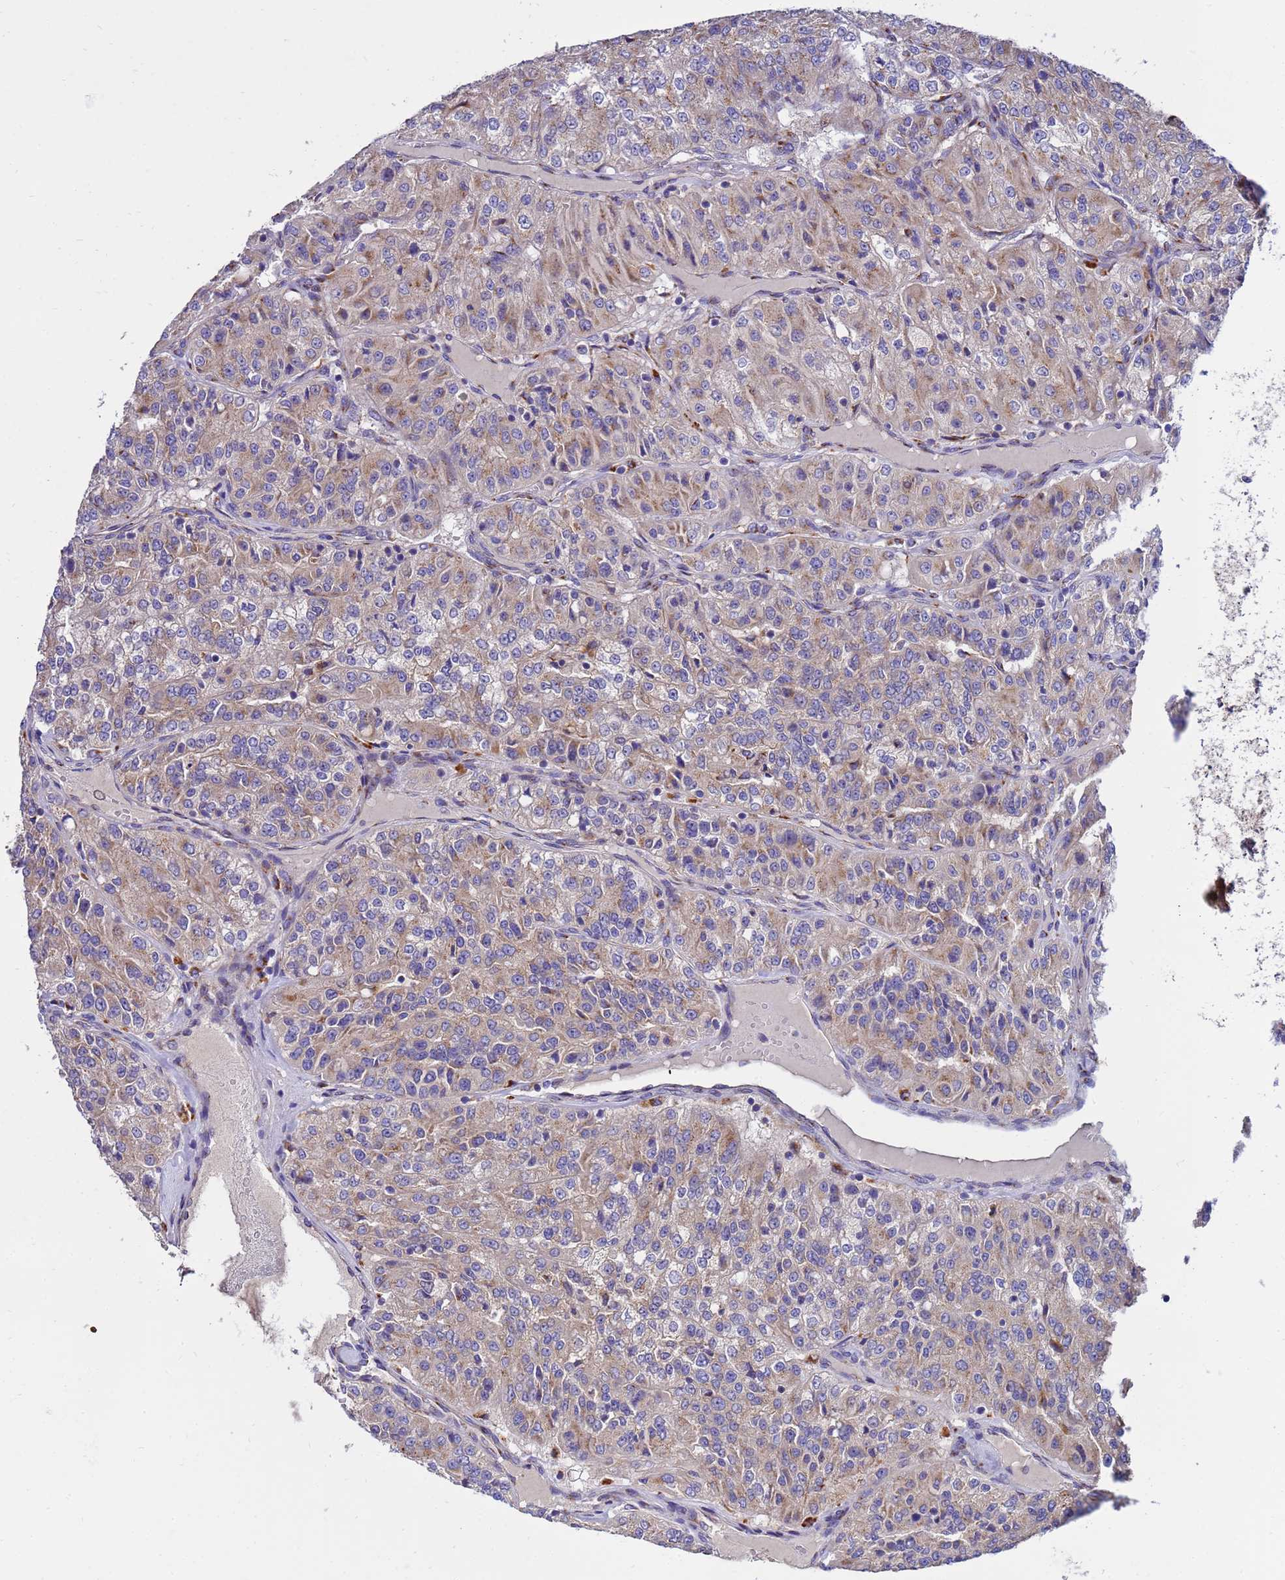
{"staining": {"intensity": "weak", "quantity": ">75%", "location": "cytoplasmic/membranous"}, "tissue": "renal cancer", "cell_type": "Tumor cells", "image_type": "cancer", "snomed": [{"axis": "morphology", "description": "Adenocarcinoma, NOS"}, {"axis": "topography", "description": "Kidney"}], "caption": "Immunohistochemical staining of human renal cancer (adenocarcinoma) demonstrates weak cytoplasmic/membranous protein expression in approximately >75% of tumor cells. Using DAB (3,3'-diaminobenzidine) (brown) and hematoxylin (blue) stains, captured at high magnification using brightfield microscopy.", "gene": "HPS3", "patient": {"sex": "female", "age": 63}}